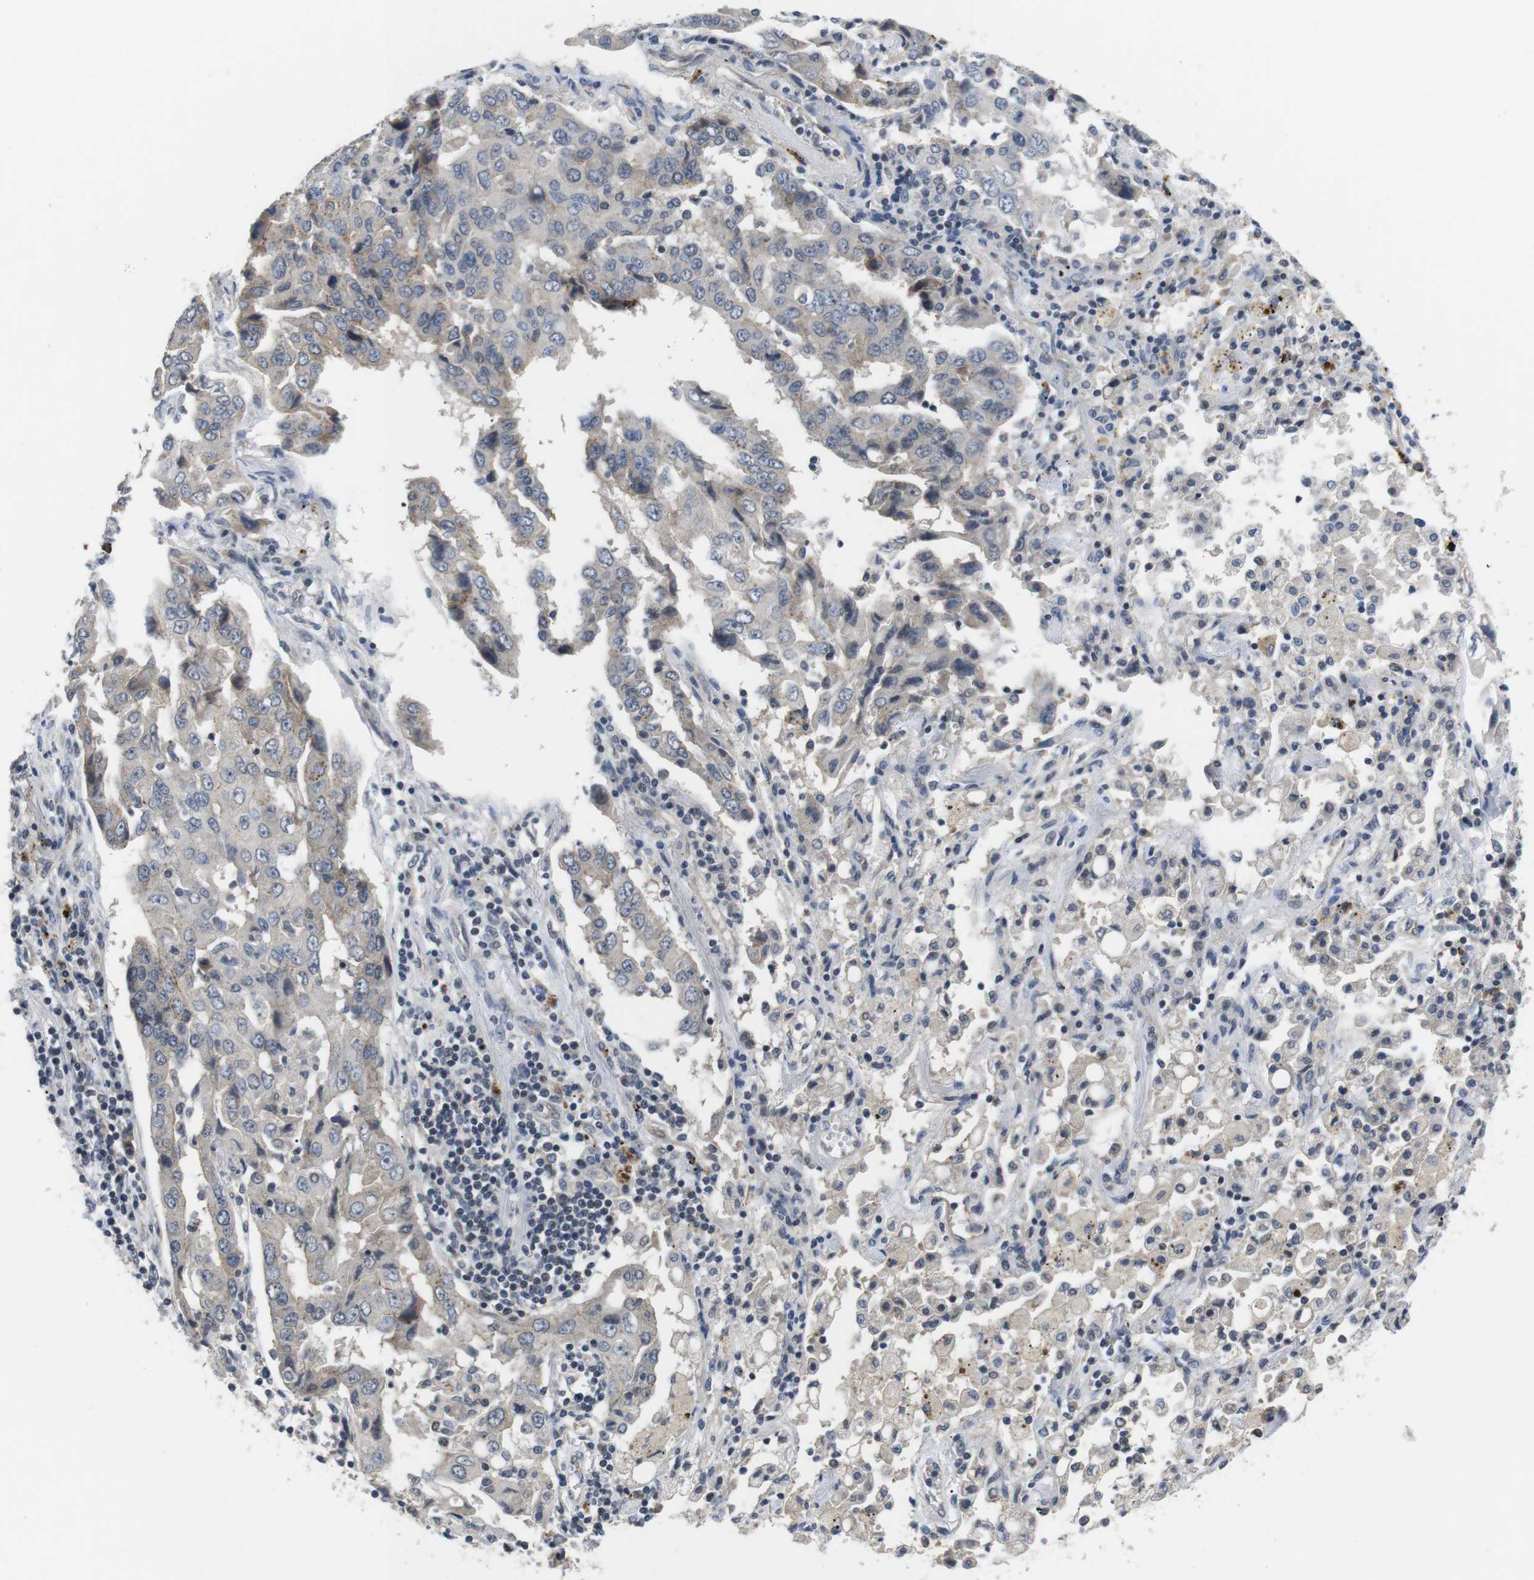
{"staining": {"intensity": "negative", "quantity": "none", "location": "none"}, "tissue": "lung cancer", "cell_type": "Tumor cells", "image_type": "cancer", "snomed": [{"axis": "morphology", "description": "Adenocarcinoma, NOS"}, {"axis": "topography", "description": "Lung"}], "caption": "DAB (3,3'-diaminobenzidine) immunohistochemical staining of human lung adenocarcinoma exhibits no significant staining in tumor cells.", "gene": "NECTIN1", "patient": {"sex": "female", "age": 65}}